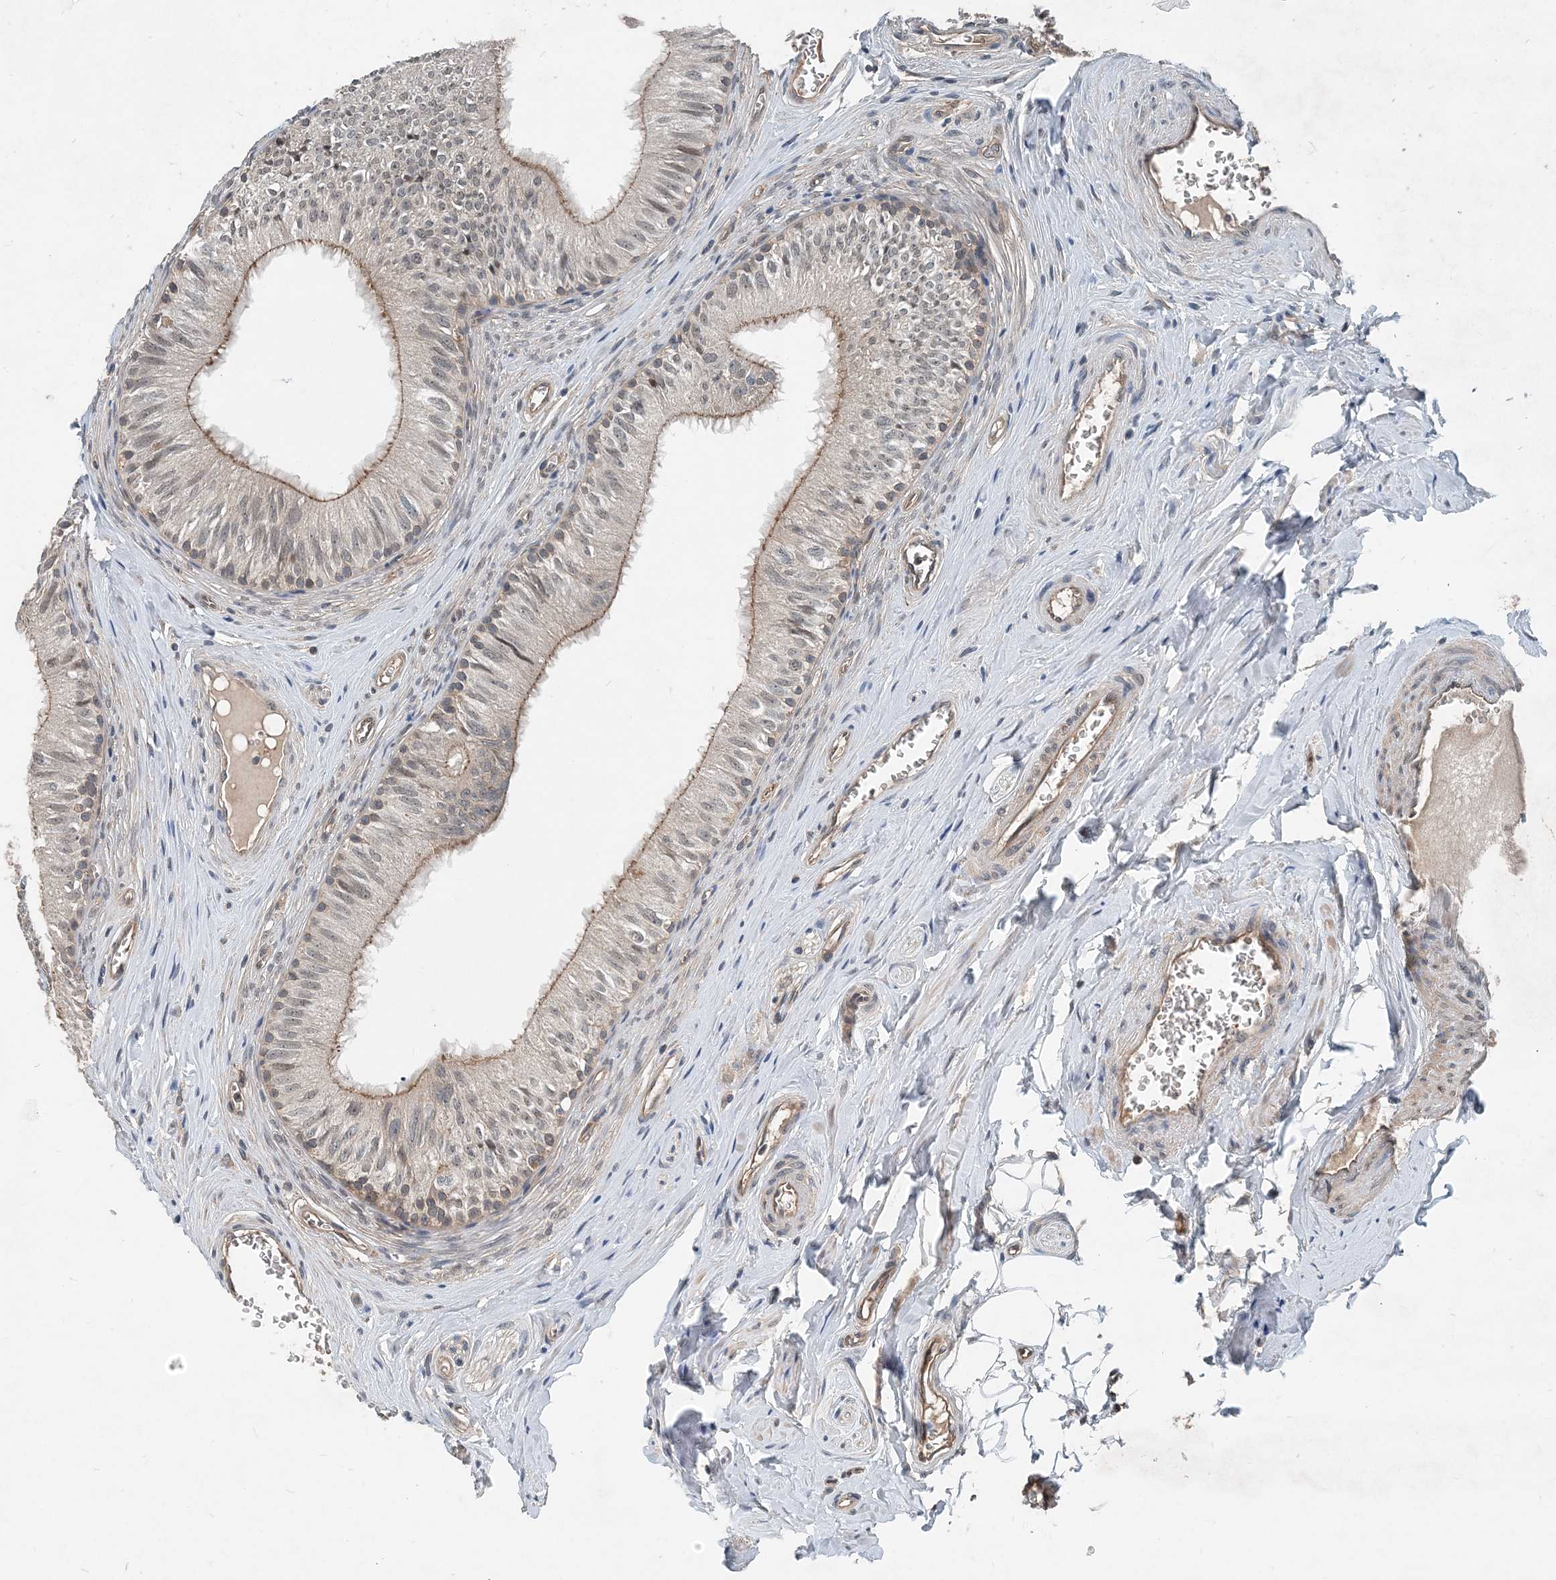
{"staining": {"intensity": "moderate", "quantity": "<25%", "location": "cytoplasmic/membranous"}, "tissue": "epididymis", "cell_type": "Glandular cells", "image_type": "normal", "snomed": [{"axis": "morphology", "description": "Normal tissue, NOS"}, {"axis": "topography", "description": "Epididymis"}], "caption": "IHC photomicrograph of normal epididymis stained for a protein (brown), which demonstrates low levels of moderate cytoplasmic/membranous positivity in approximately <25% of glandular cells.", "gene": "SMPD3", "patient": {"sex": "male", "age": 46}}